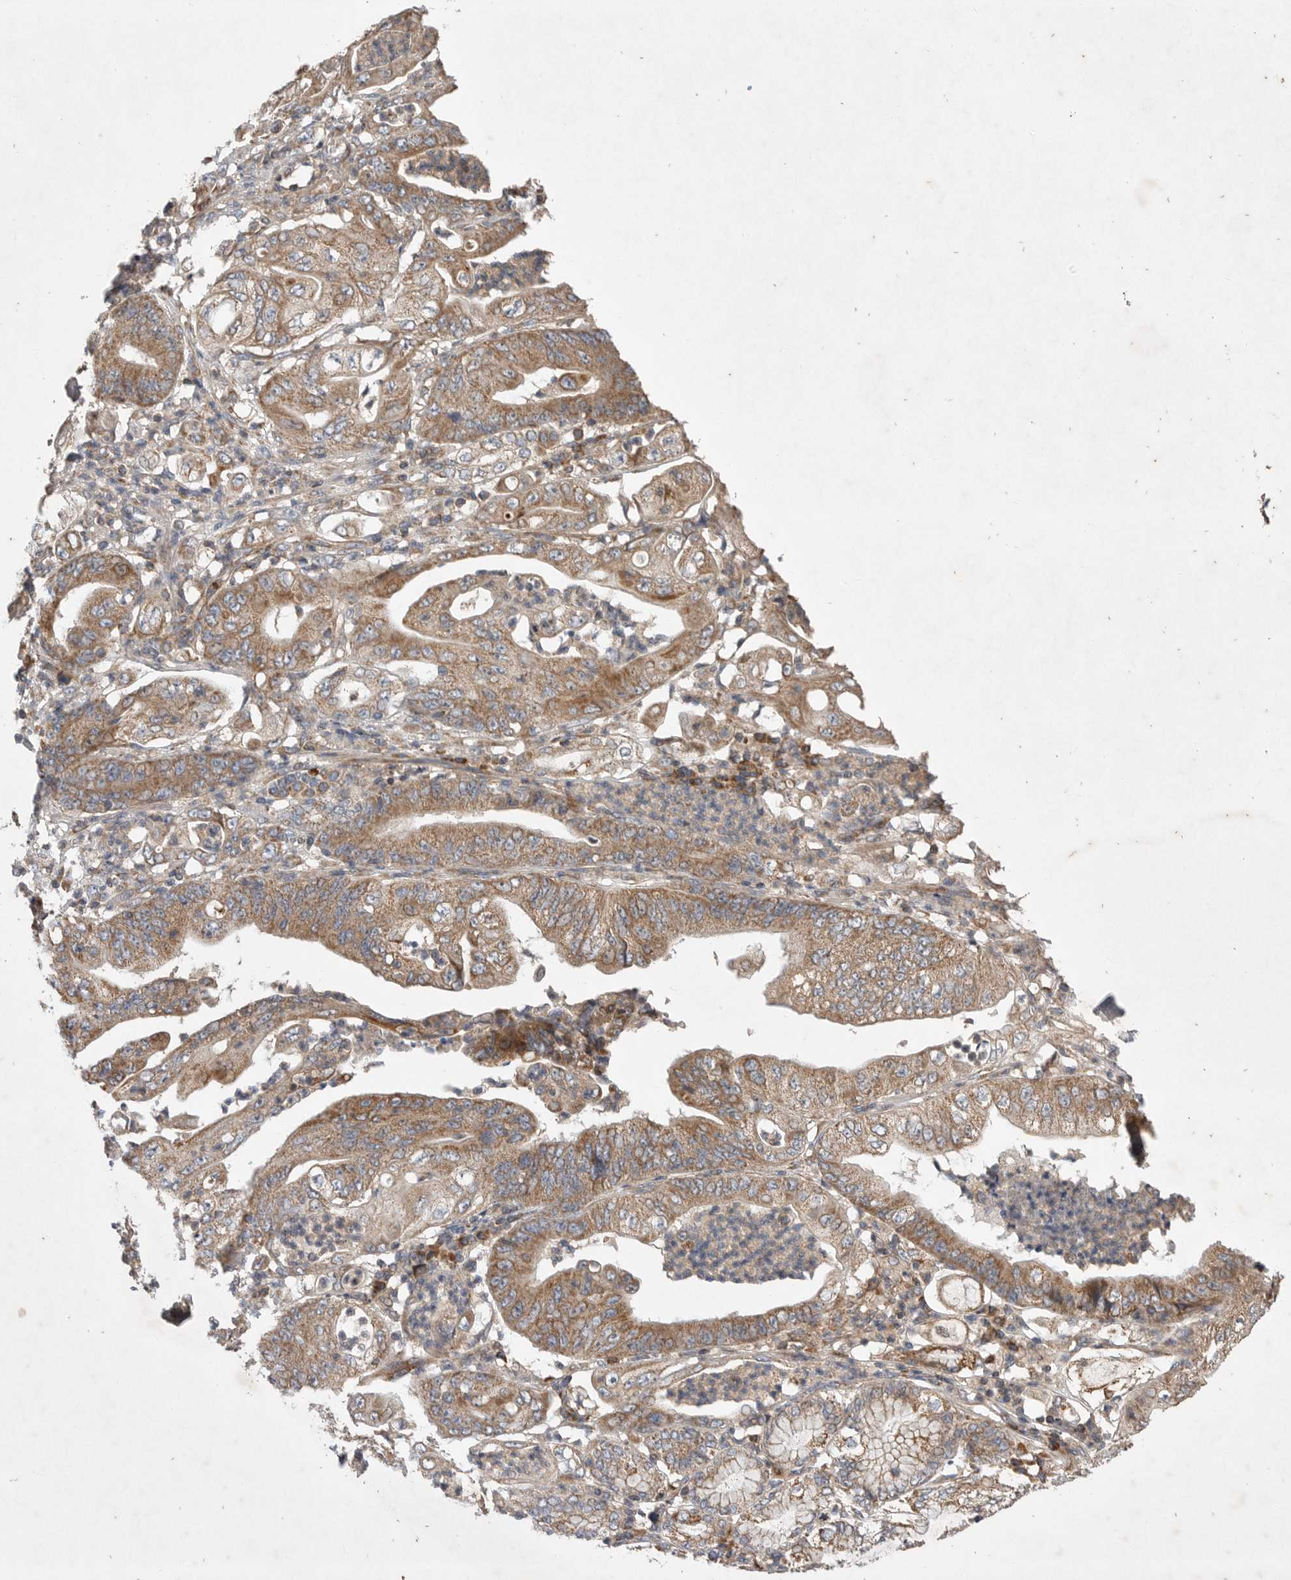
{"staining": {"intensity": "moderate", "quantity": ">75%", "location": "cytoplasmic/membranous"}, "tissue": "stomach cancer", "cell_type": "Tumor cells", "image_type": "cancer", "snomed": [{"axis": "morphology", "description": "Adenocarcinoma, NOS"}, {"axis": "topography", "description": "Stomach"}], "caption": "Stomach cancer (adenocarcinoma) stained with a protein marker exhibits moderate staining in tumor cells.", "gene": "KIF21B", "patient": {"sex": "female", "age": 73}}